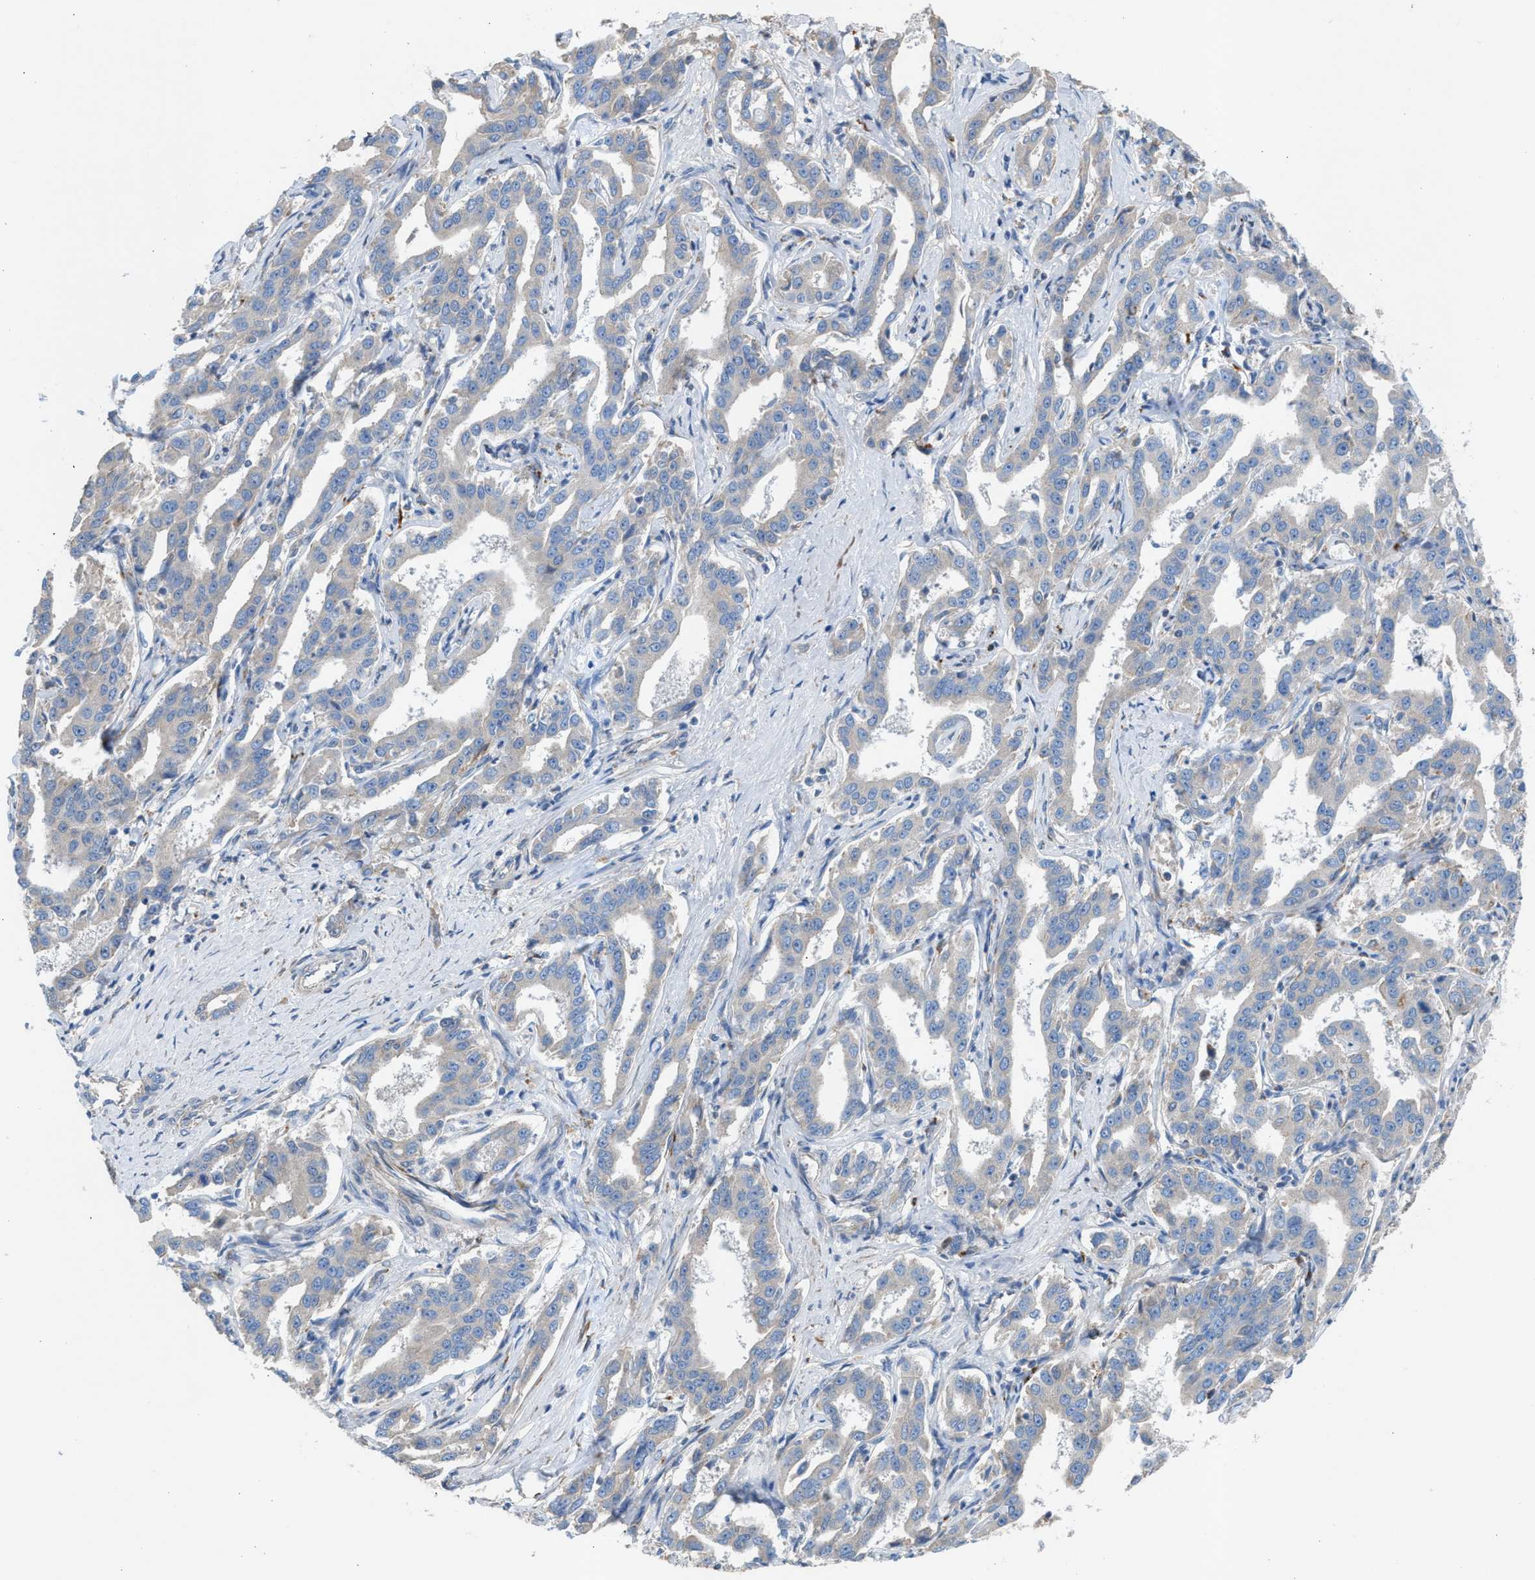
{"staining": {"intensity": "negative", "quantity": "none", "location": "none"}, "tissue": "liver cancer", "cell_type": "Tumor cells", "image_type": "cancer", "snomed": [{"axis": "morphology", "description": "Cholangiocarcinoma"}, {"axis": "topography", "description": "Liver"}], "caption": "Immunohistochemistry photomicrograph of cholangiocarcinoma (liver) stained for a protein (brown), which demonstrates no positivity in tumor cells.", "gene": "AOAH", "patient": {"sex": "male", "age": 59}}